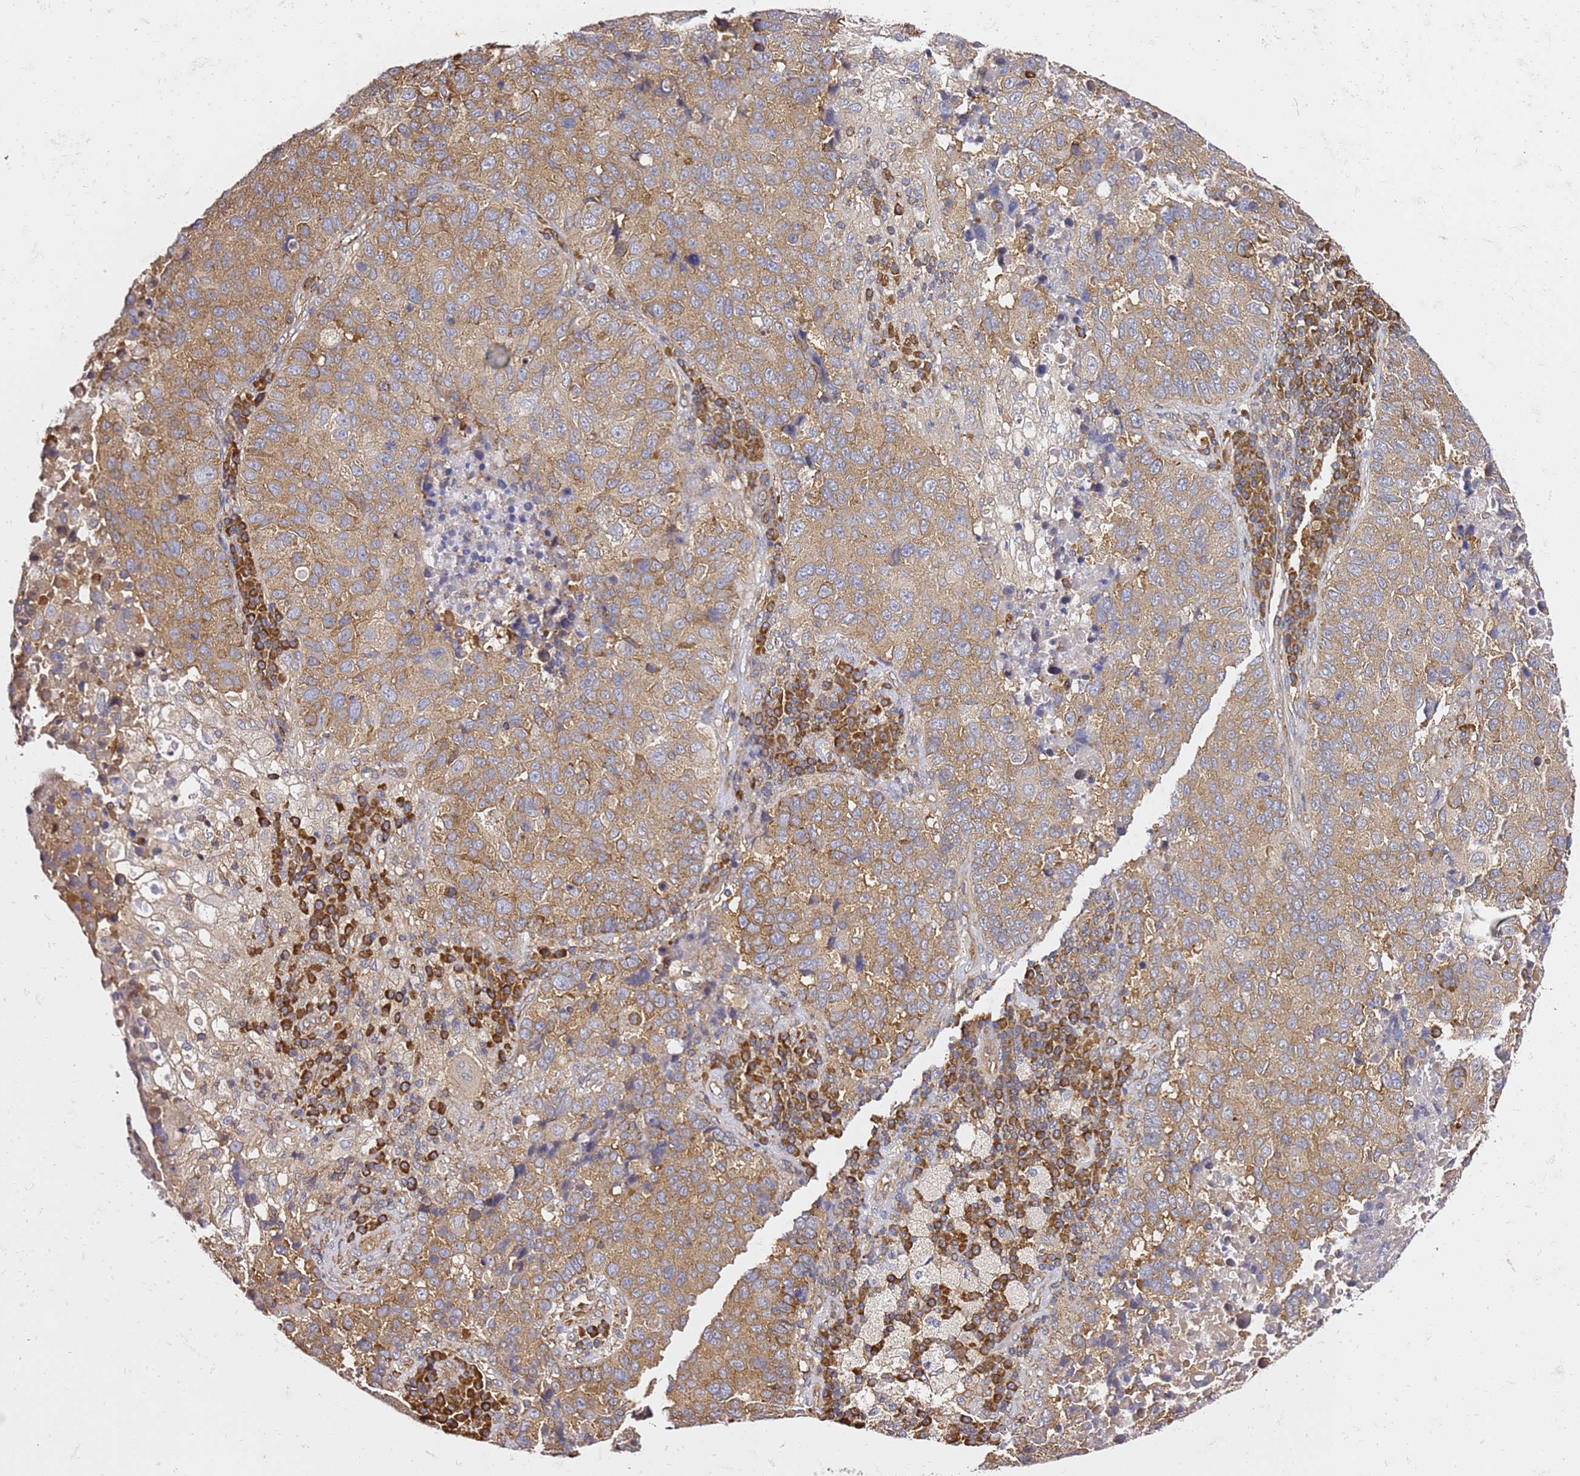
{"staining": {"intensity": "moderate", "quantity": ">75%", "location": "cytoplasmic/membranous"}, "tissue": "lung cancer", "cell_type": "Tumor cells", "image_type": "cancer", "snomed": [{"axis": "morphology", "description": "Squamous cell carcinoma, NOS"}, {"axis": "topography", "description": "Lung"}], "caption": "Moderate cytoplasmic/membranous protein expression is seen in approximately >75% of tumor cells in squamous cell carcinoma (lung).", "gene": "TPST1", "patient": {"sex": "male", "age": 73}}